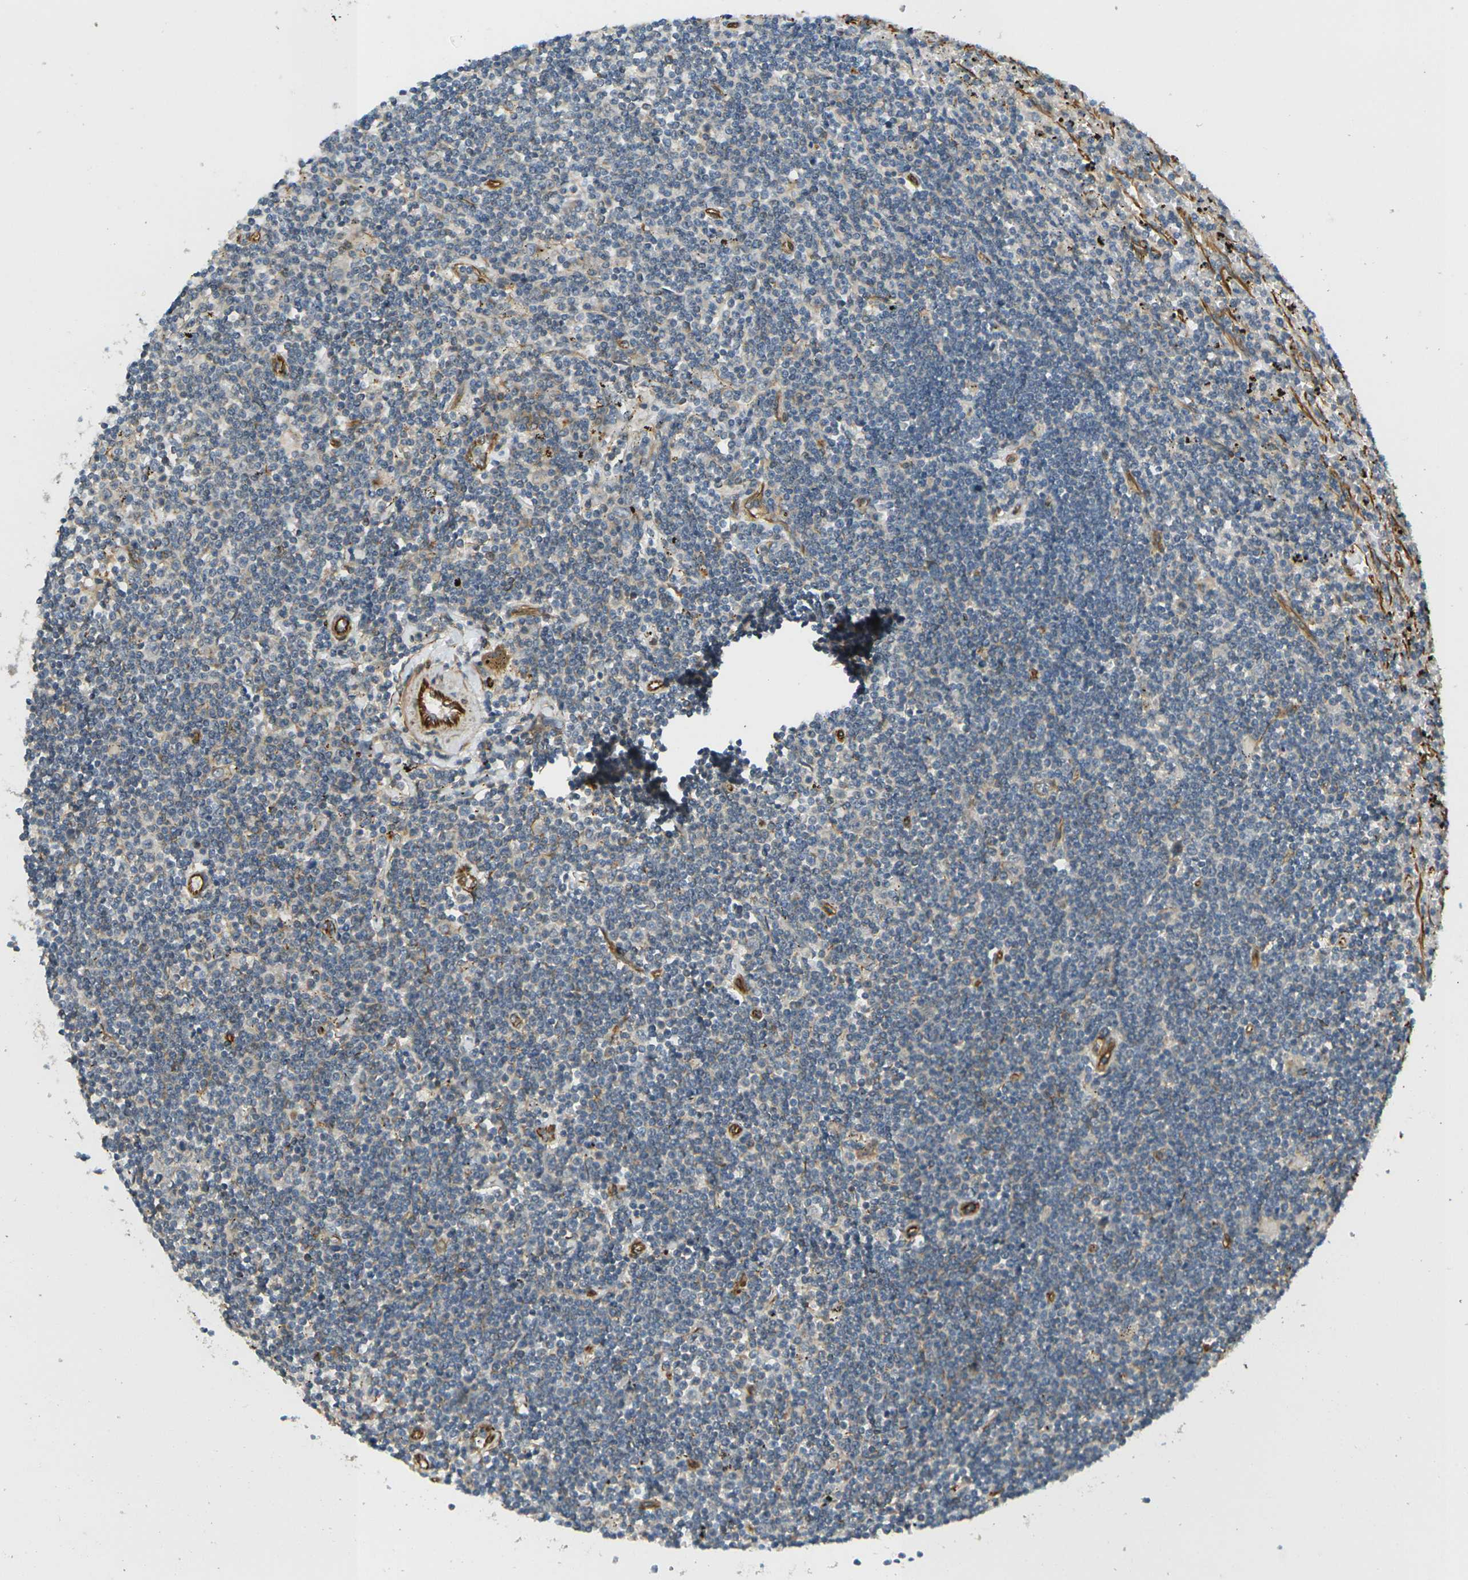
{"staining": {"intensity": "weak", "quantity": "<25%", "location": "cytoplasmic/membranous"}, "tissue": "lymphoma", "cell_type": "Tumor cells", "image_type": "cancer", "snomed": [{"axis": "morphology", "description": "Malignant lymphoma, non-Hodgkin's type, Low grade"}, {"axis": "topography", "description": "Spleen"}], "caption": "Immunohistochemical staining of lymphoma displays no significant positivity in tumor cells.", "gene": "CYTH3", "patient": {"sex": "male", "age": 76}}